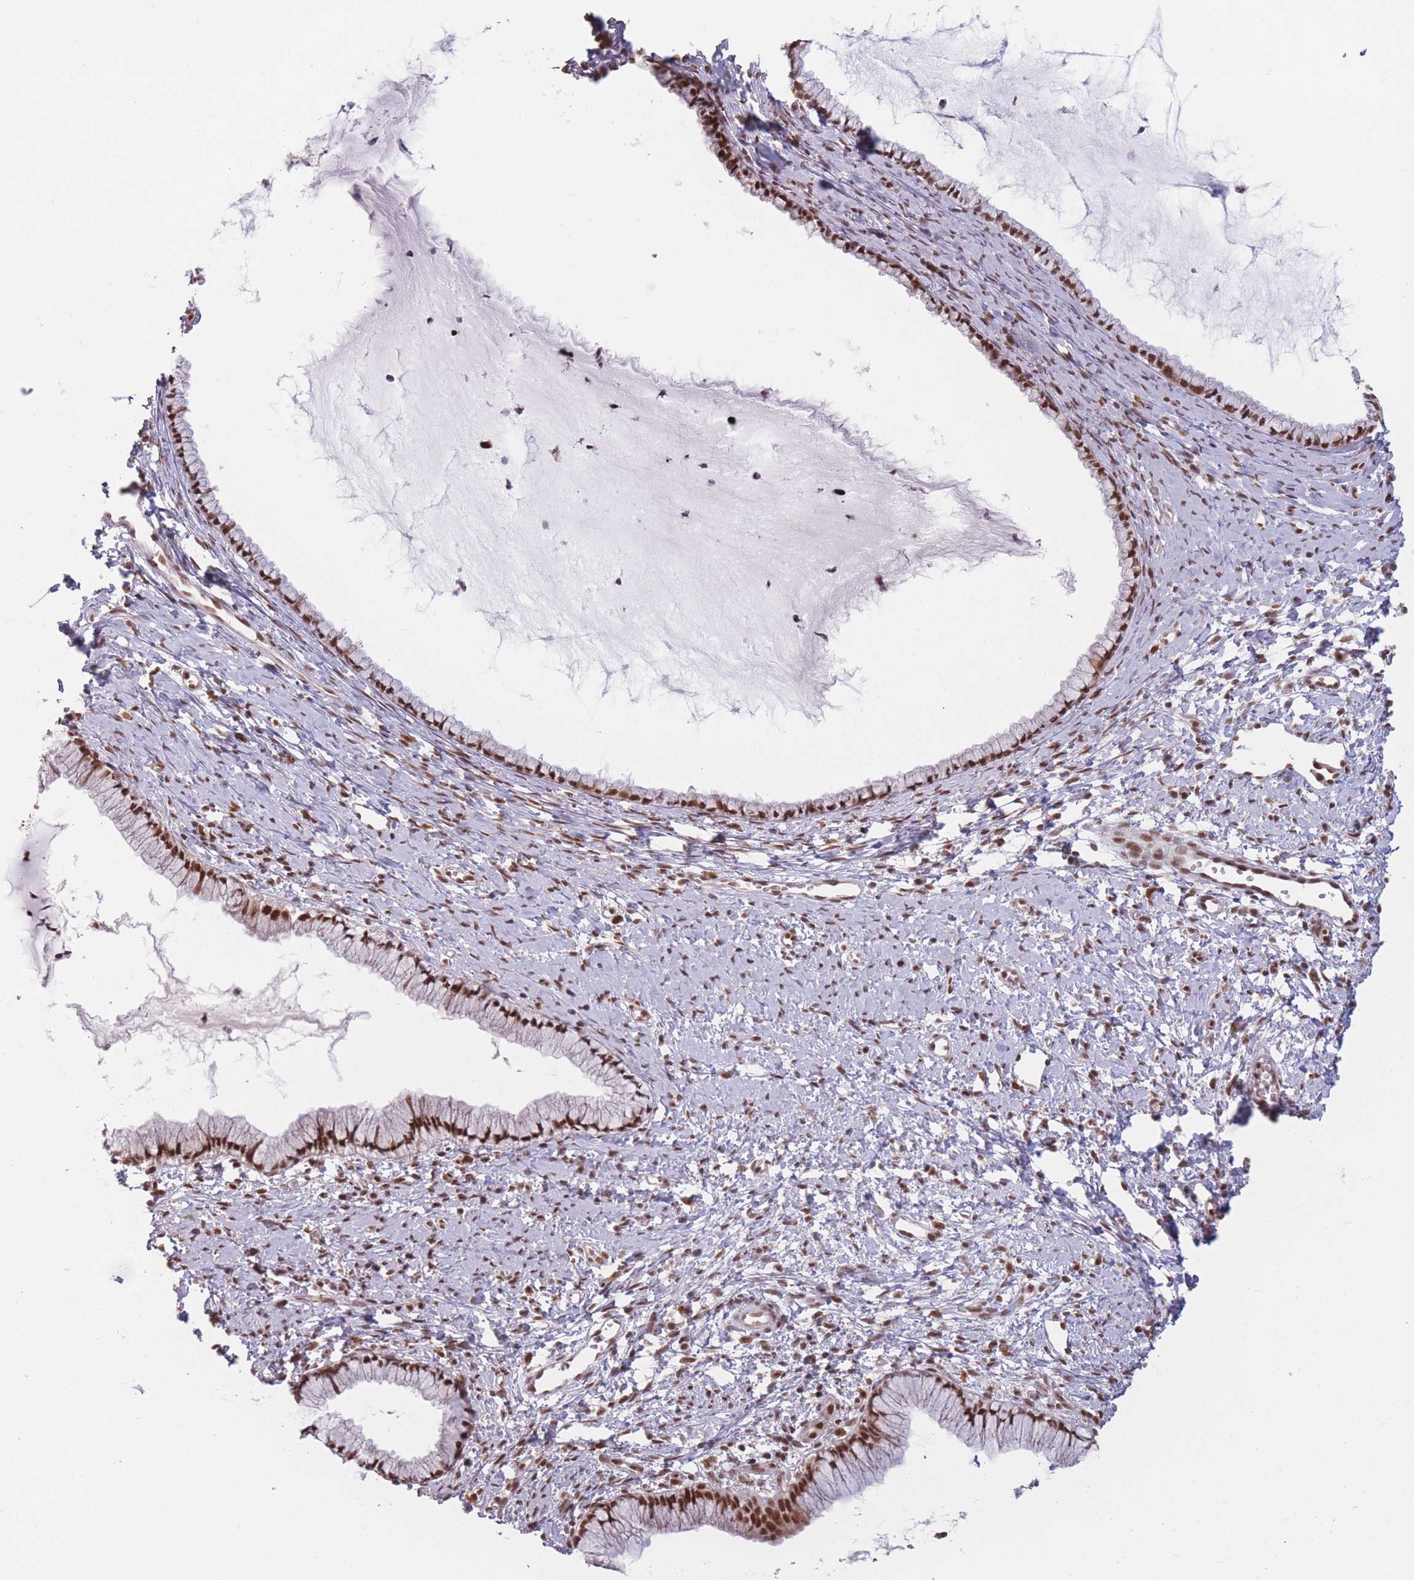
{"staining": {"intensity": "strong", "quantity": ">75%", "location": "nuclear"}, "tissue": "cervix", "cell_type": "Glandular cells", "image_type": "normal", "snomed": [{"axis": "morphology", "description": "Normal tissue, NOS"}, {"axis": "topography", "description": "Cervix"}], "caption": "High-magnification brightfield microscopy of unremarkable cervix stained with DAB (3,3'-diaminobenzidine) (brown) and counterstained with hematoxylin (blue). glandular cells exhibit strong nuclear staining is appreciated in approximately>75% of cells.", "gene": "SUPT6H", "patient": {"sex": "female", "age": 40}}